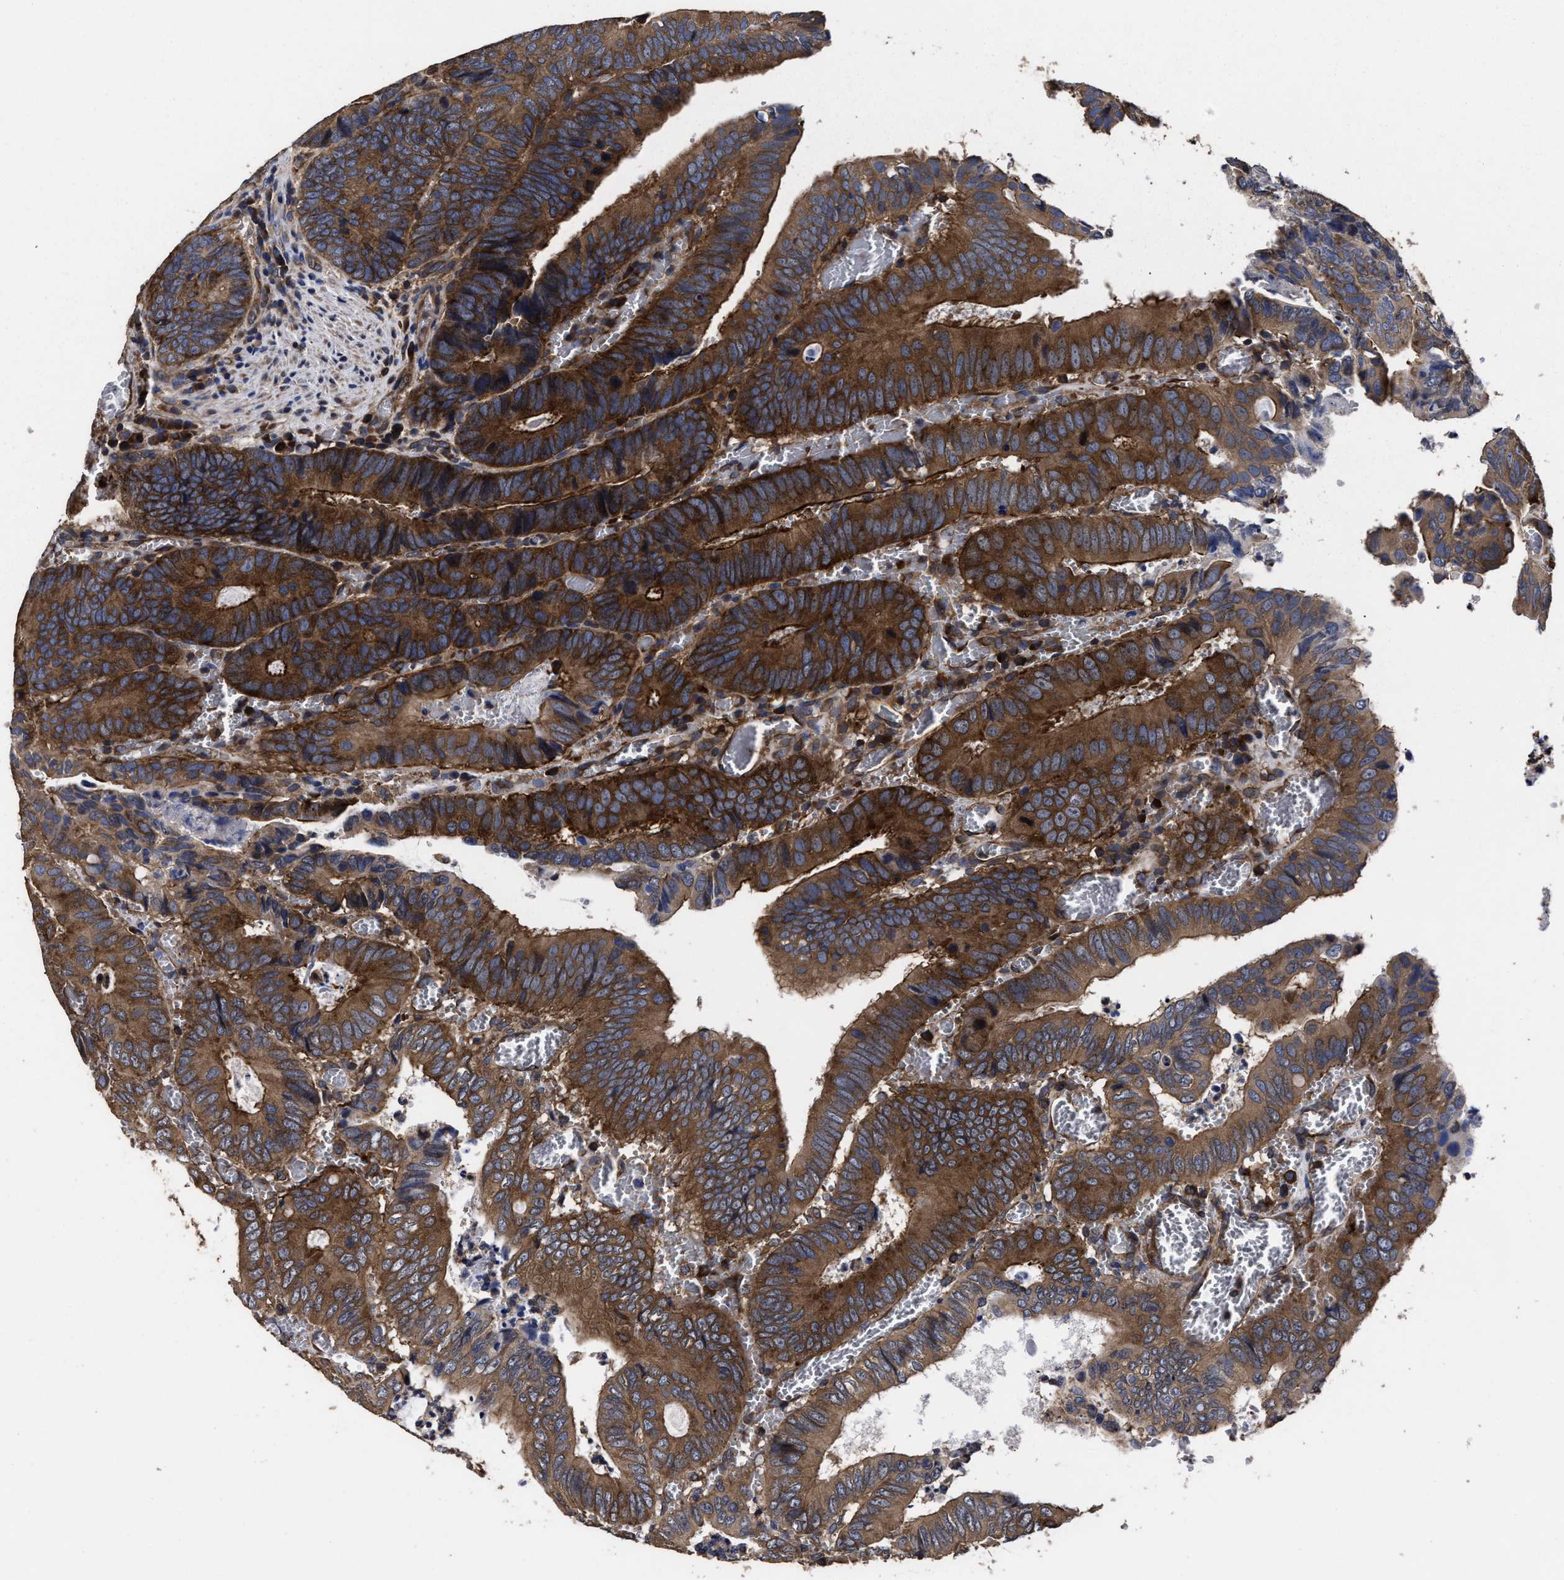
{"staining": {"intensity": "strong", "quantity": ">75%", "location": "cytoplasmic/membranous"}, "tissue": "colorectal cancer", "cell_type": "Tumor cells", "image_type": "cancer", "snomed": [{"axis": "morphology", "description": "Inflammation, NOS"}, {"axis": "morphology", "description": "Adenocarcinoma, NOS"}, {"axis": "topography", "description": "Colon"}], "caption": "Human colorectal cancer (adenocarcinoma) stained with a protein marker reveals strong staining in tumor cells.", "gene": "AVEN", "patient": {"sex": "male", "age": 72}}